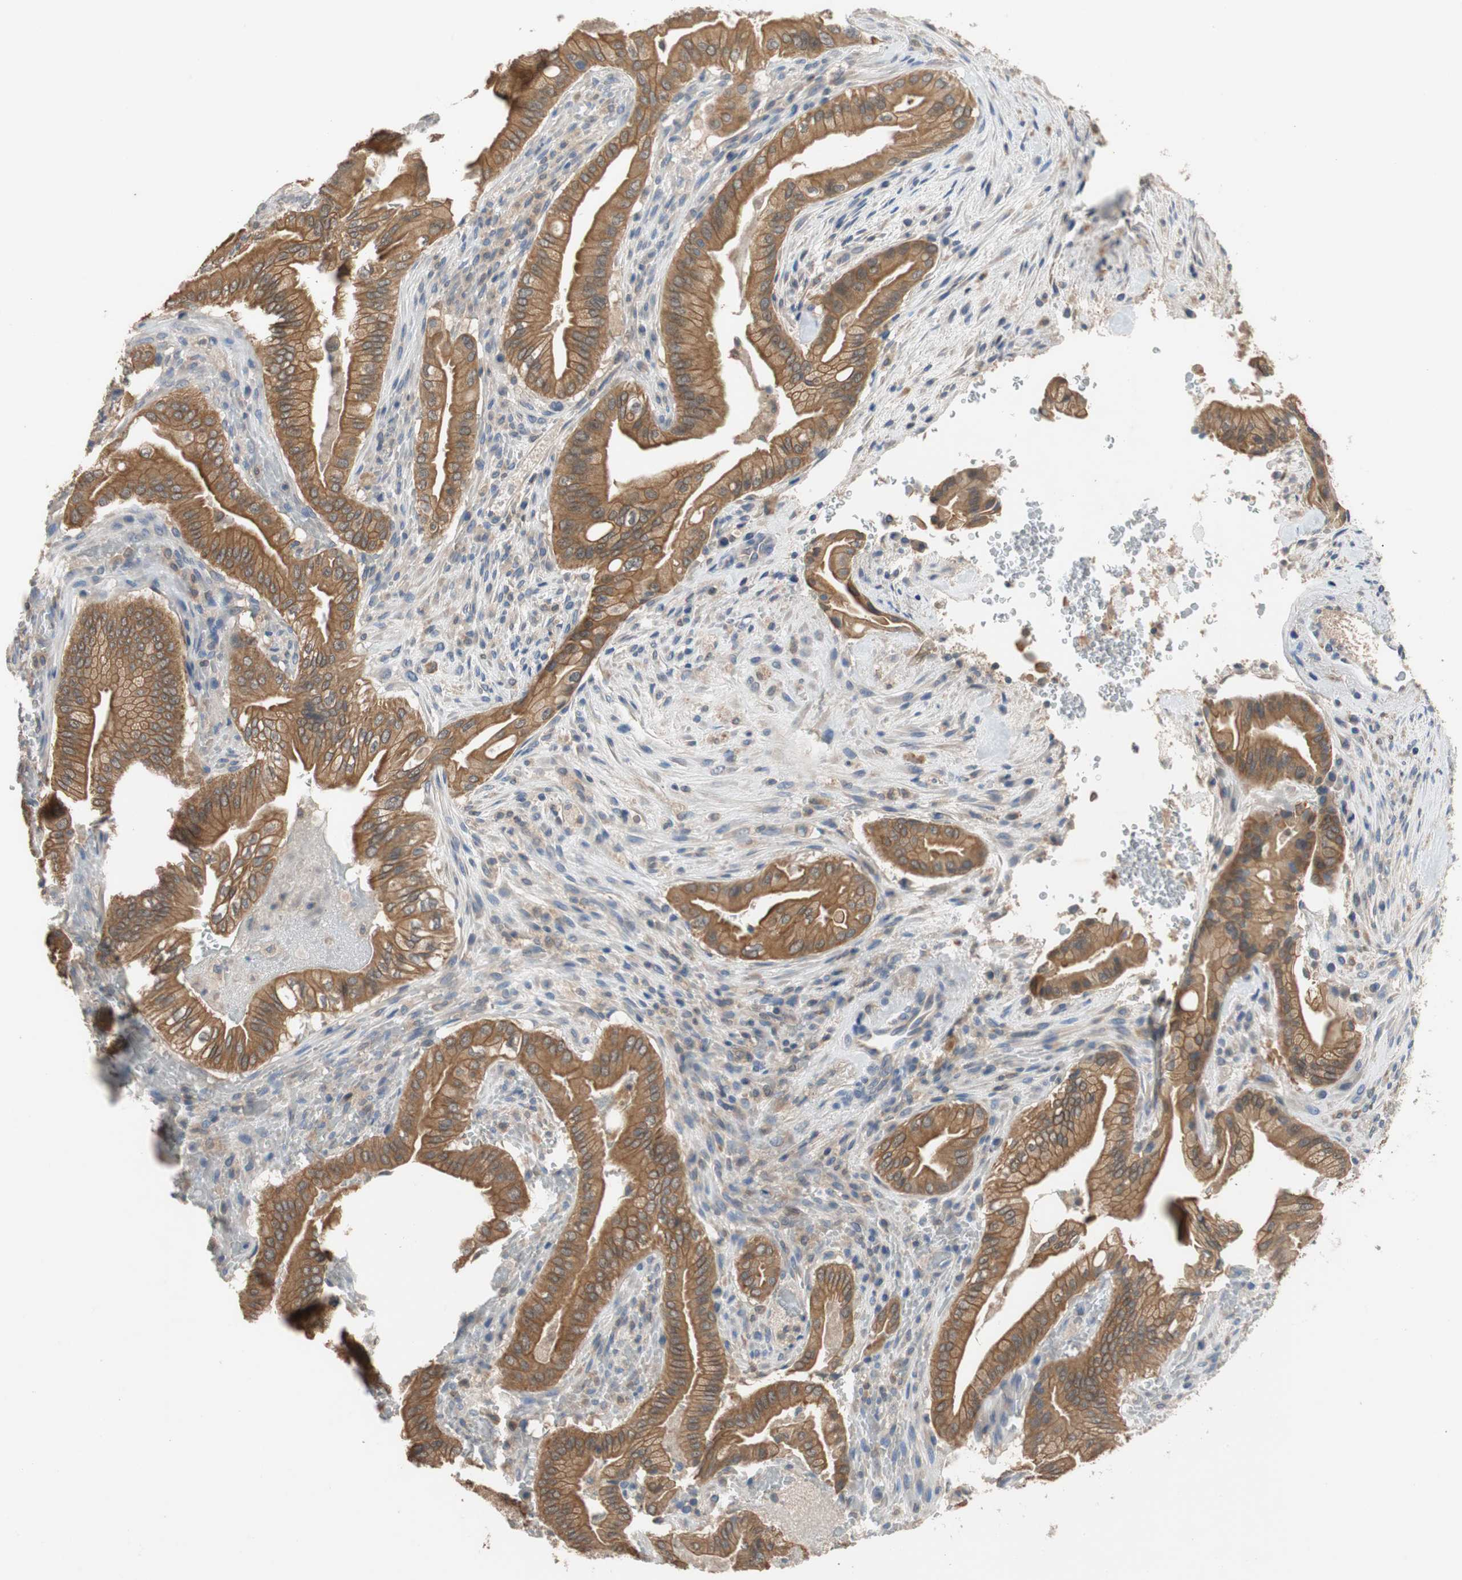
{"staining": {"intensity": "strong", "quantity": ">75%", "location": "cytoplasmic/membranous"}, "tissue": "liver cancer", "cell_type": "Tumor cells", "image_type": "cancer", "snomed": [{"axis": "morphology", "description": "Cholangiocarcinoma"}, {"axis": "topography", "description": "Liver"}], "caption": "There is high levels of strong cytoplasmic/membranous staining in tumor cells of liver cancer (cholangiocarcinoma), as demonstrated by immunohistochemical staining (brown color).", "gene": "ADAP1", "patient": {"sex": "female", "age": 68}}